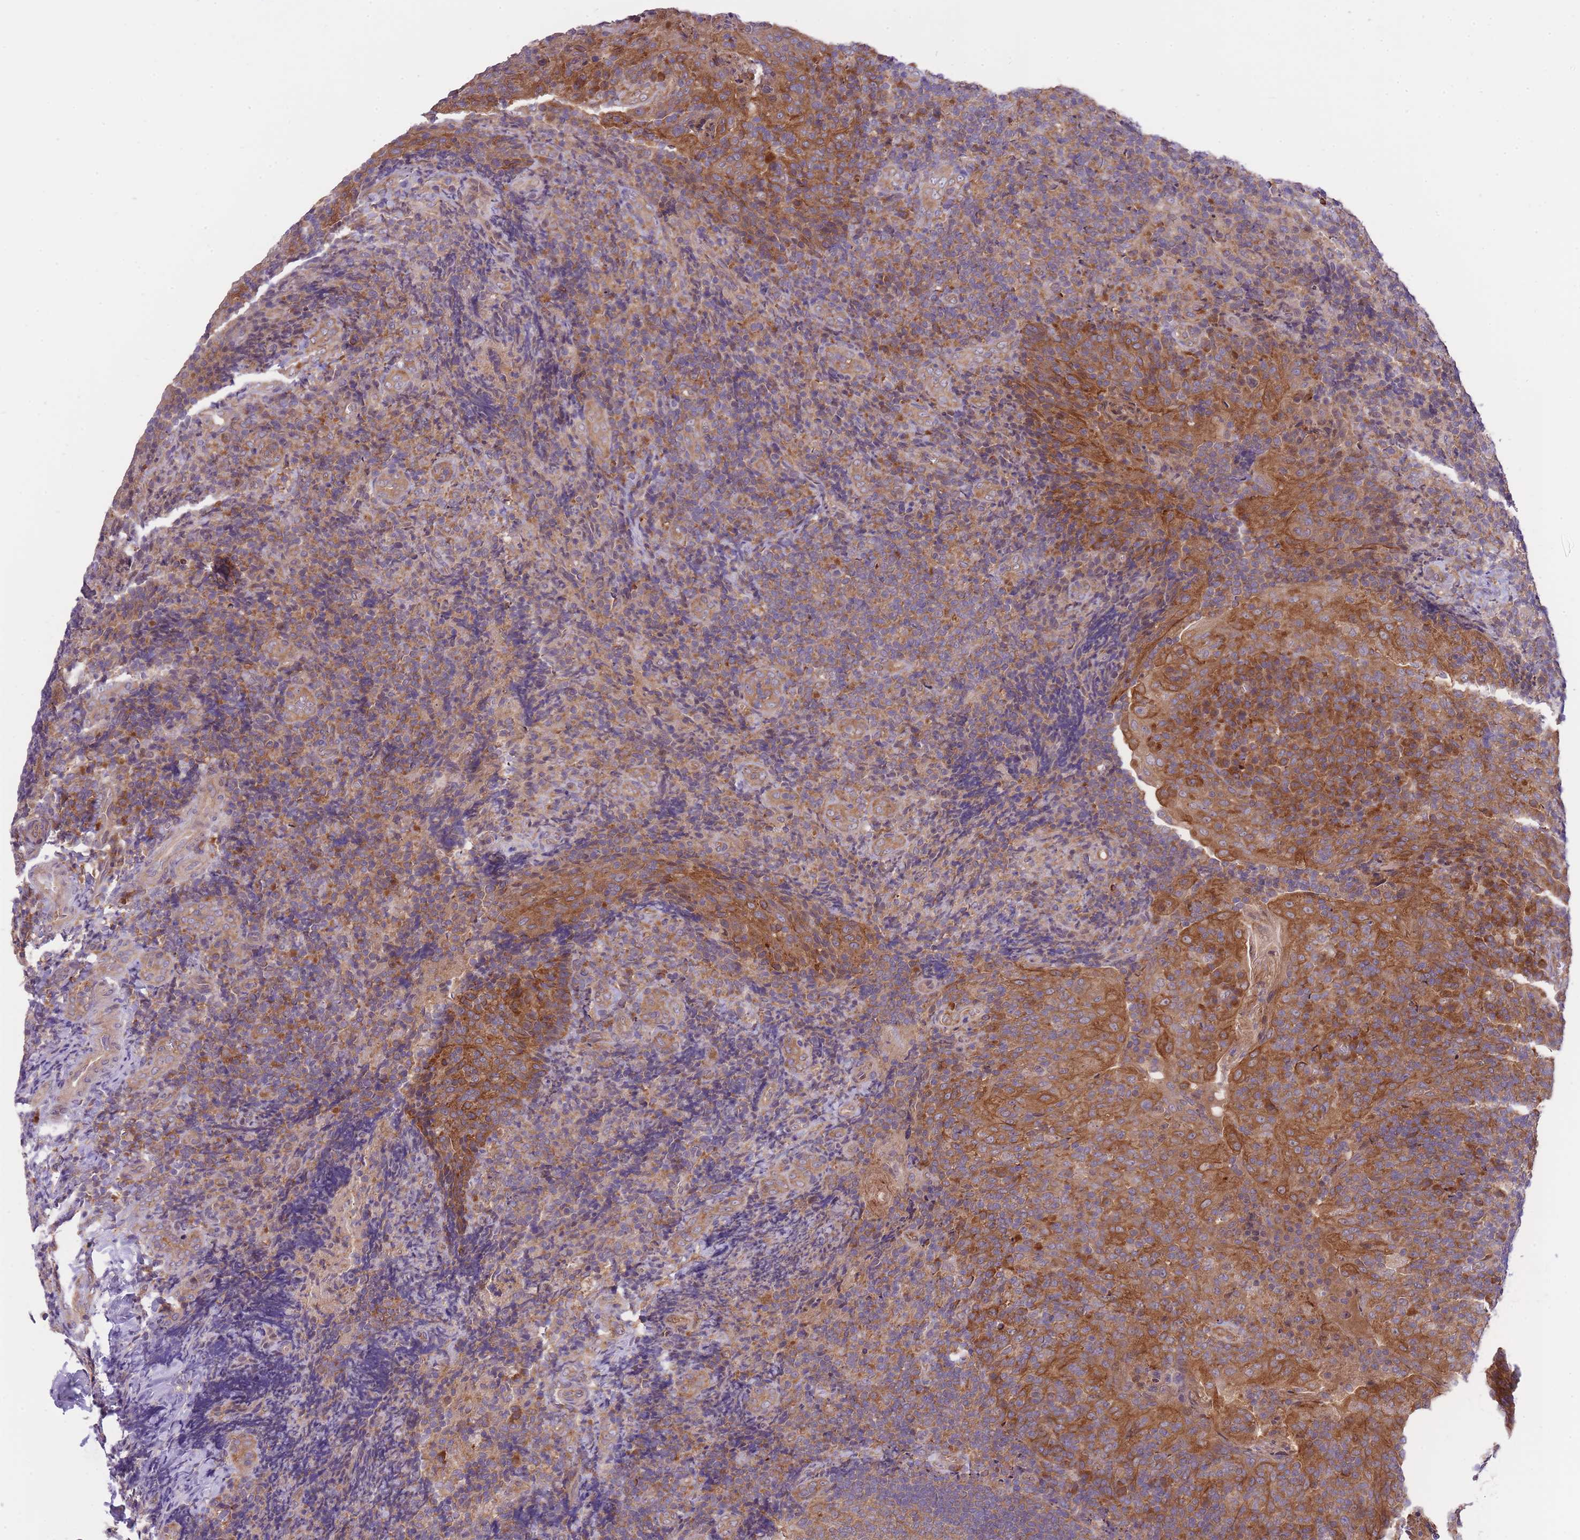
{"staining": {"intensity": "moderate", "quantity": ">75%", "location": "cytoplasmic/membranous"}, "tissue": "tonsil", "cell_type": "Germinal center cells", "image_type": "normal", "snomed": [{"axis": "morphology", "description": "Normal tissue, NOS"}, {"axis": "topography", "description": "Tonsil"}], "caption": "Protein analysis of unremarkable tonsil exhibits moderate cytoplasmic/membranous staining in approximately >75% of germinal center cells. (Stains: DAB (3,3'-diaminobenzidine) in brown, nuclei in blue, Microscopy: brightfield microscopy at high magnification).", "gene": "EIF2B2", "patient": {"sex": "male", "age": 17}}